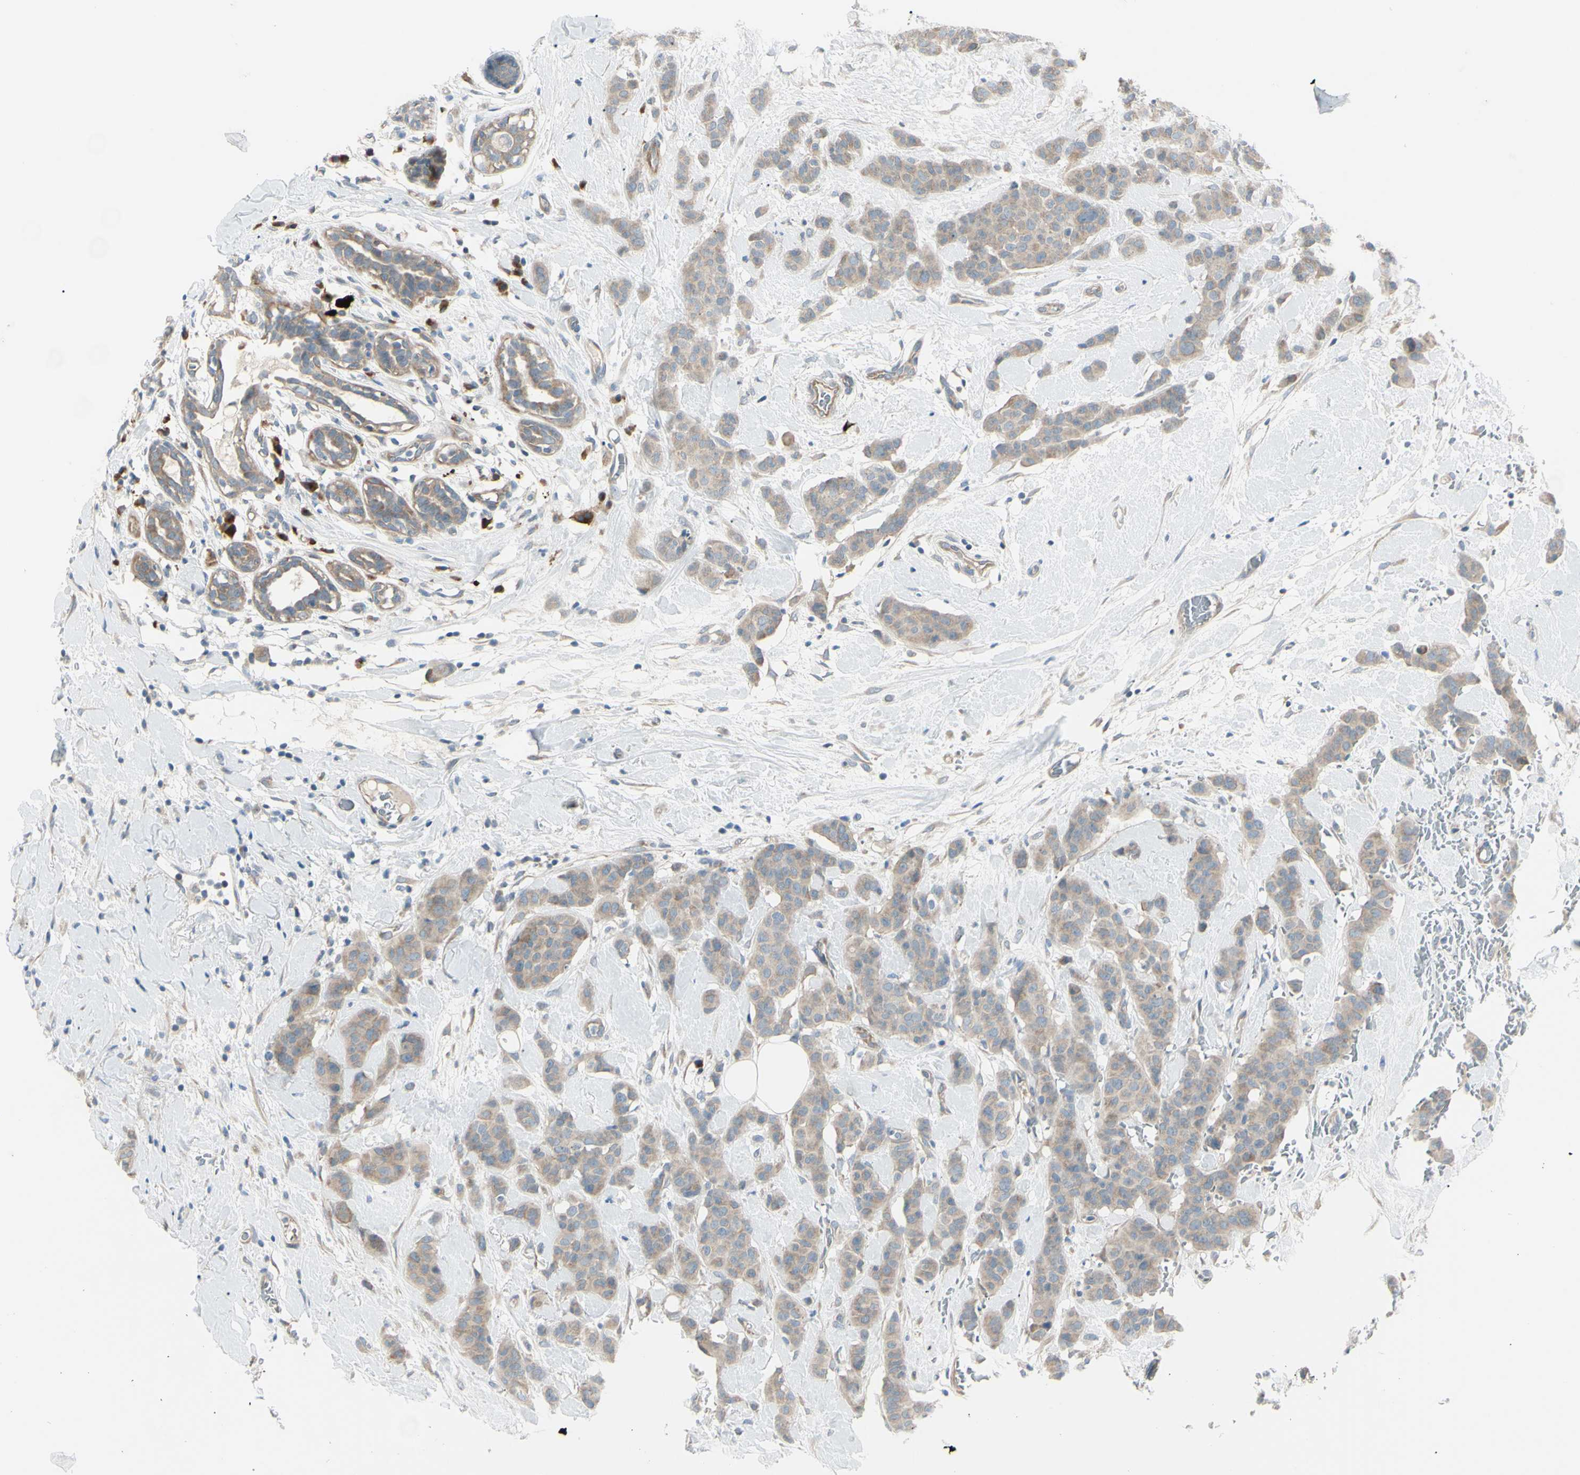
{"staining": {"intensity": "weak", "quantity": ">75%", "location": "cytoplasmic/membranous"}, "tissue": "breast cancer", "cell_type": "Tumor cells", "image_type": "cancer", "snomed": [{"axis": "morphology", "description": "Normal tissue, NOS"}, {"axis": "morphology", "description": "Duct carcinoma"}, {"axis": "topography", "description": "Breast"}], "caption": "Protein expression analysis of human breast intraductal carcinoma reveals weak cytoplasmic/membranous expression in about >75% of tumor cells.", "gene": "LRRK1", "patient": {"sex": "female", "age": 40}}